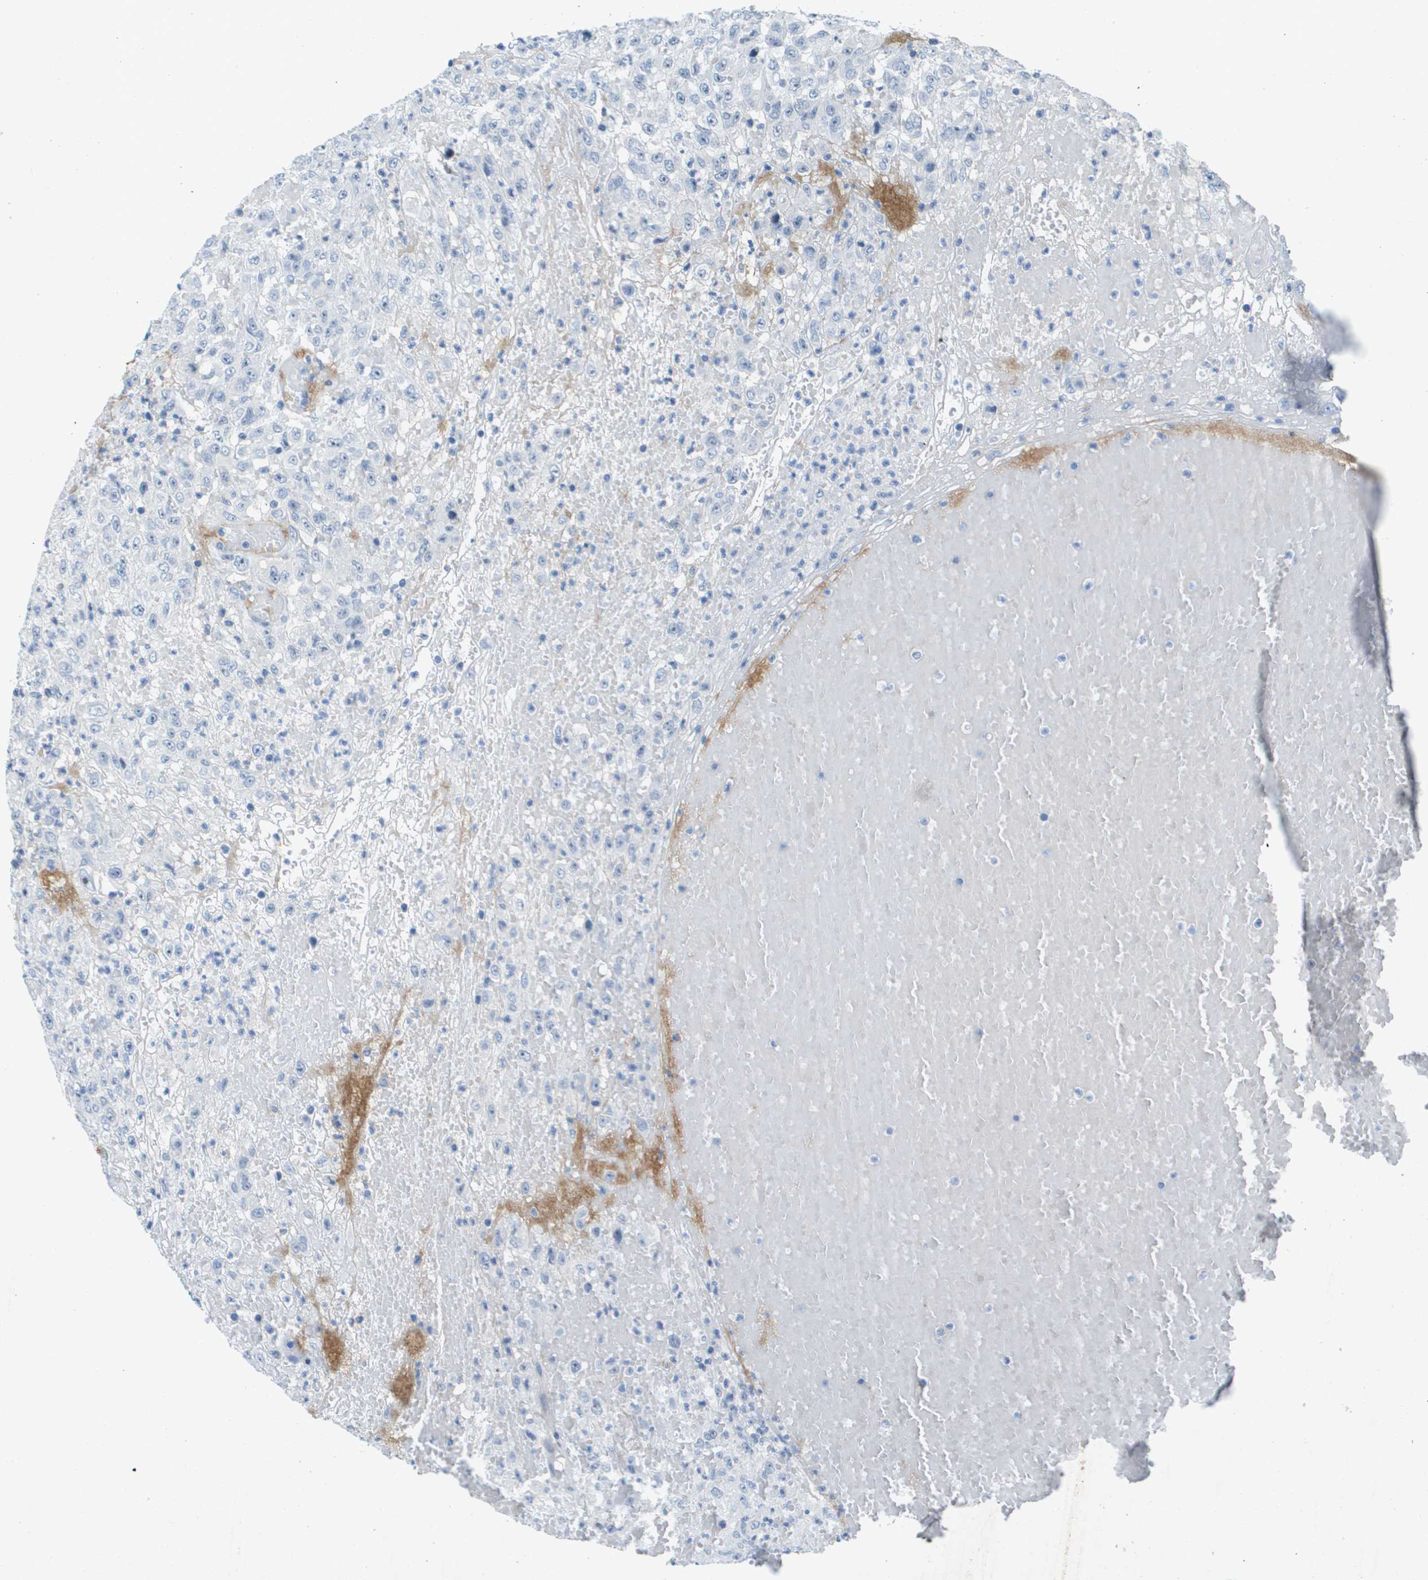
{"staining": {"intensity": "negative", "quantity": "none", "location": "none"}, "tissue": "urothelial cancer", "cell_type": "Tumor cells", "image_type": "cancer", "snomed": [{"axis": "morphology", "description": "Urothelial carcinoma, High grade"}, {"axis": "topography", "description": "Urinary bladder"}], "caption": "Tumor cells show no significant protein positivity in urothelial cancer.", "gene": "ITGA6", "patient": {"sex": "male", "age": 46}}